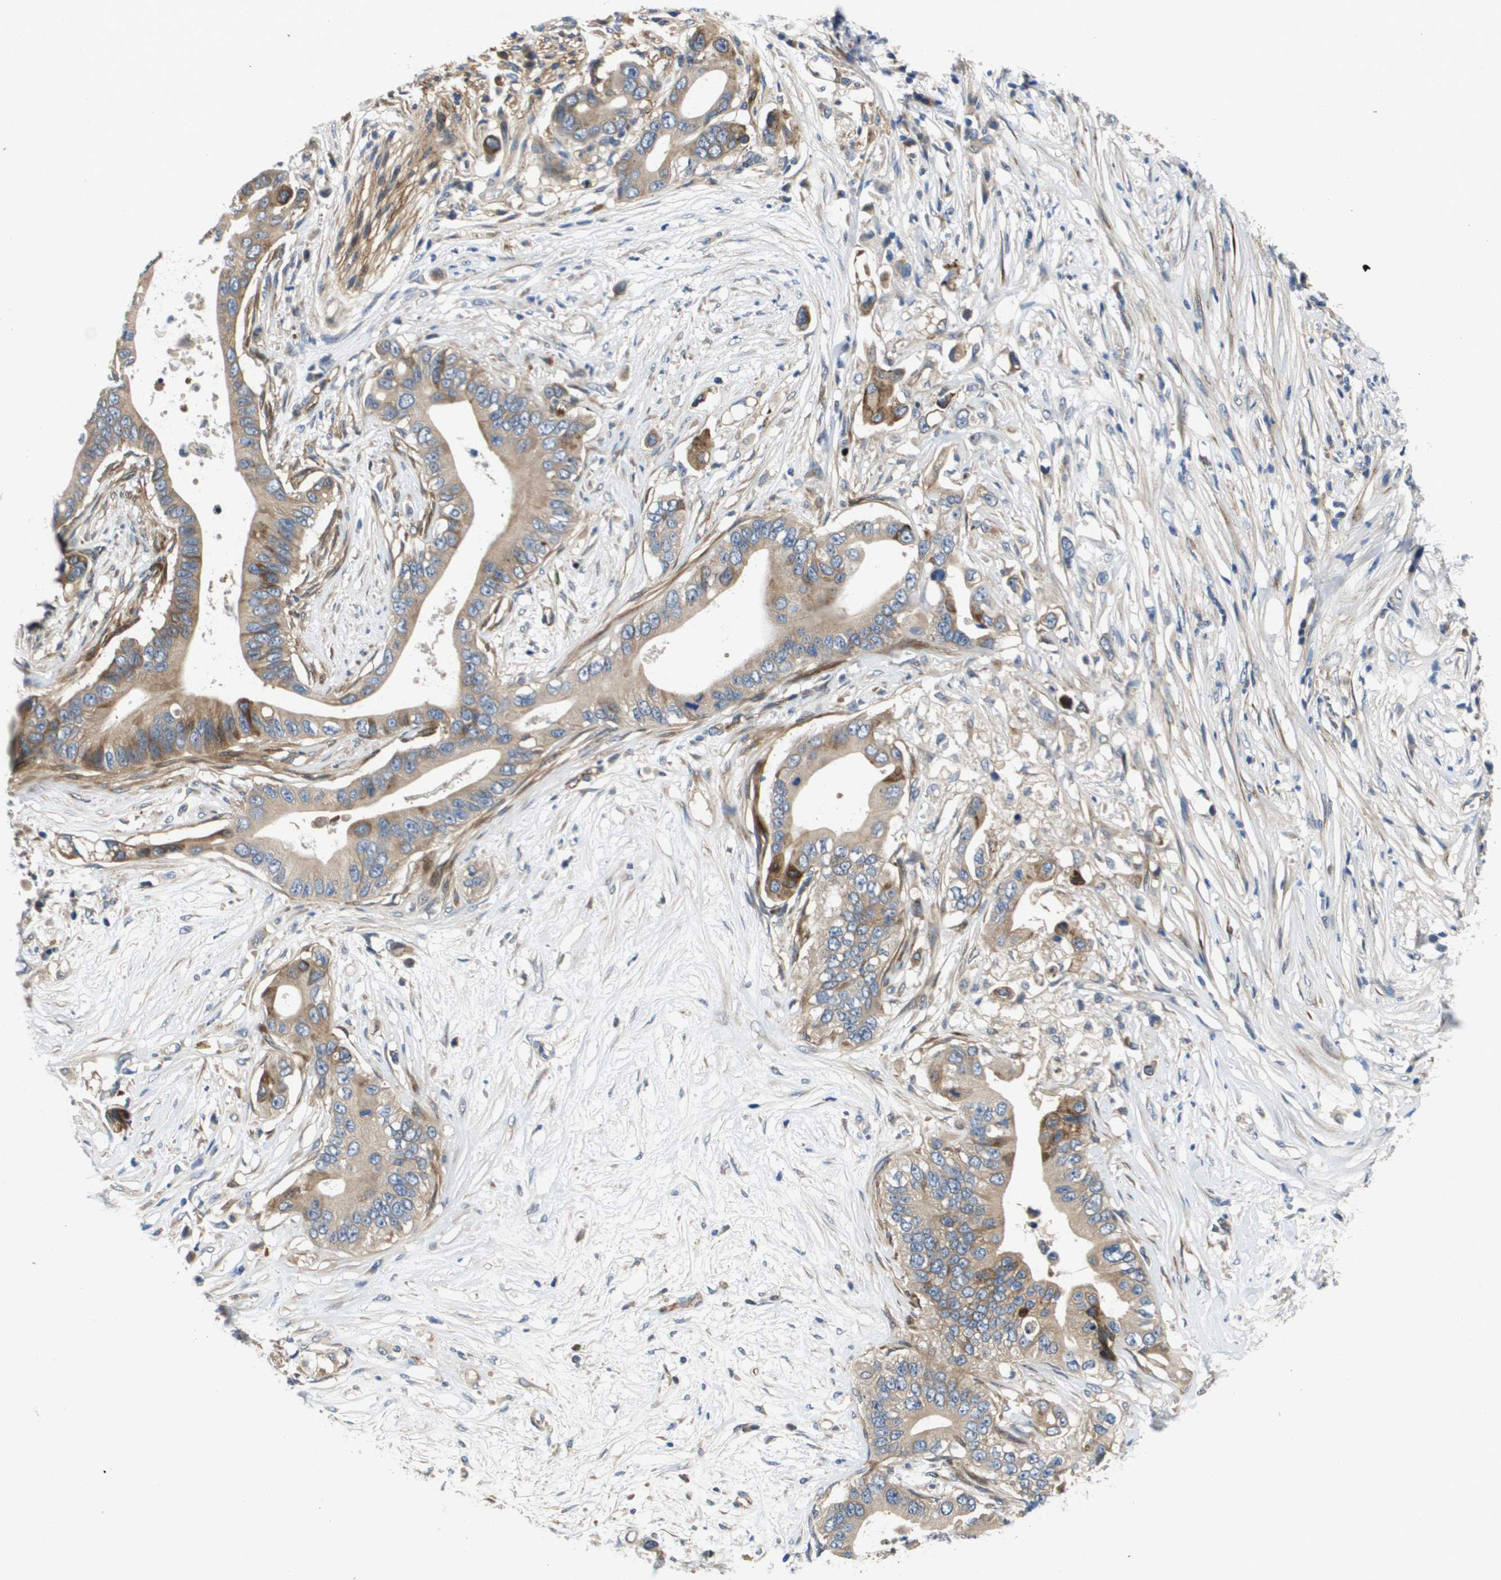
{"staining": {"intensity": "weak", "quantity": ">75%", "location": "cytoplasmic/membranous"}, "tissue": "pancreatic cancer", "cell_type": "Tumor cells", "image_type": "cancer", "snomed": [{"axis": "morphology", "description": "Adenocarcinoma, NOS"}, {"axis": "topography", "description": "Pancreas"}], "caption": "DAB (3,3'-diaminobenzidine) immunohistochemical staining of pancreatic adenocarcinoma exhibits weak cytoplasmic/membranous protein expression in approximately >75% of tumor cells.", "gene": "ENTPD2", "patient": {"sex": "male", "age": 77}}